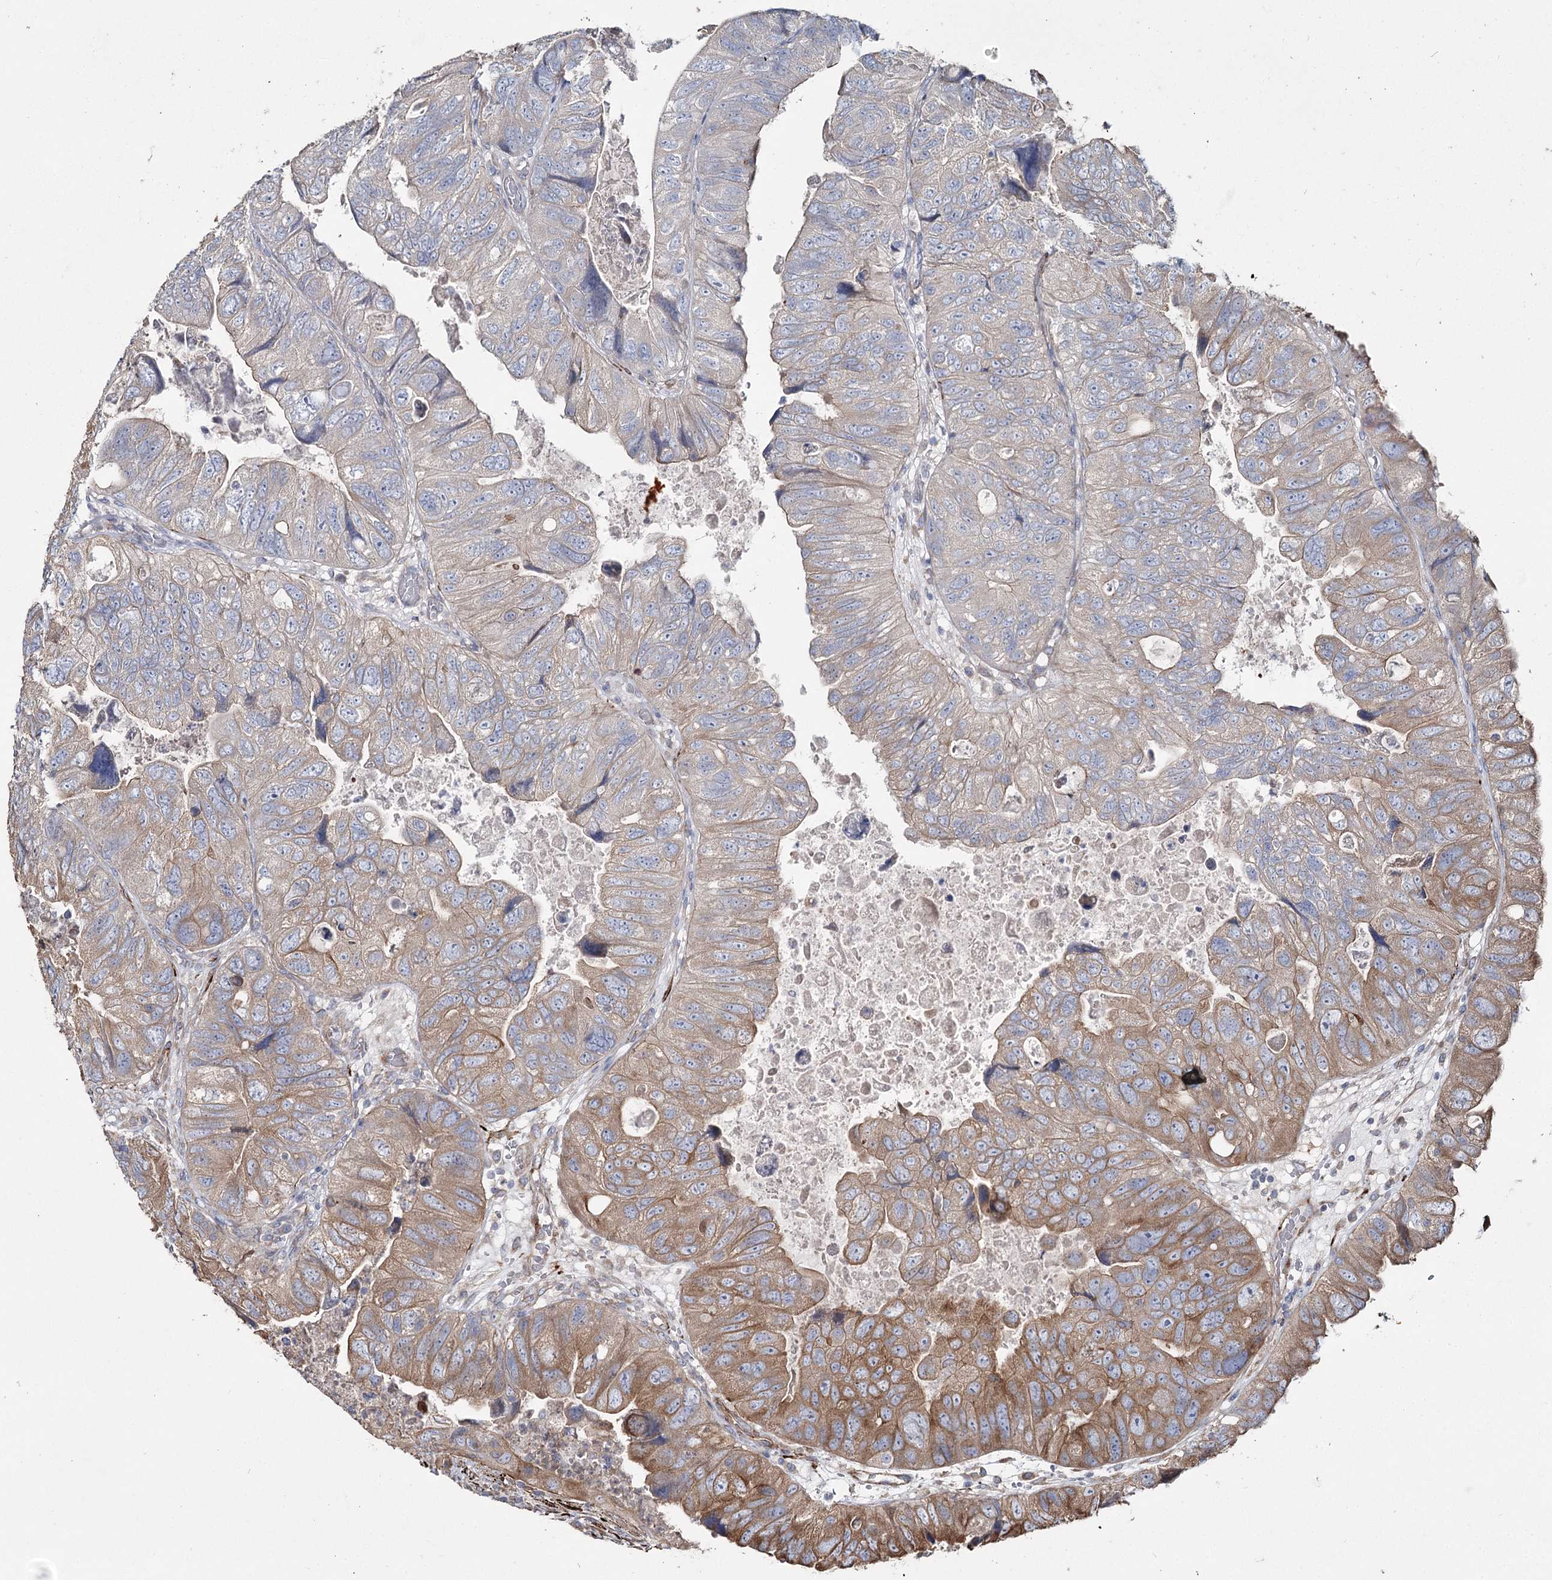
{"staining": {"intensity": "moderate", "quantity": "25%-75%", "location": "cytoplasmic/membranous"}, "tissue": "colorectal cancer", "cell_type": "Tumor cells", "image_type": "cancer", "snomed": [{"axis": "morphology", "description": "Adenocarcinoma, NOS"}, {"axis": "topography", "description": "Rectum"}], "caption": "Immunohistochemical staining of colorectal adenocarcinoma demonstrates medium levels of moderate cytoplasmic/membranous protein staining in about 25%-75% of tumor cells.", "gene": "SUMF1", "patient": {"sex": "male", "age": 63}}